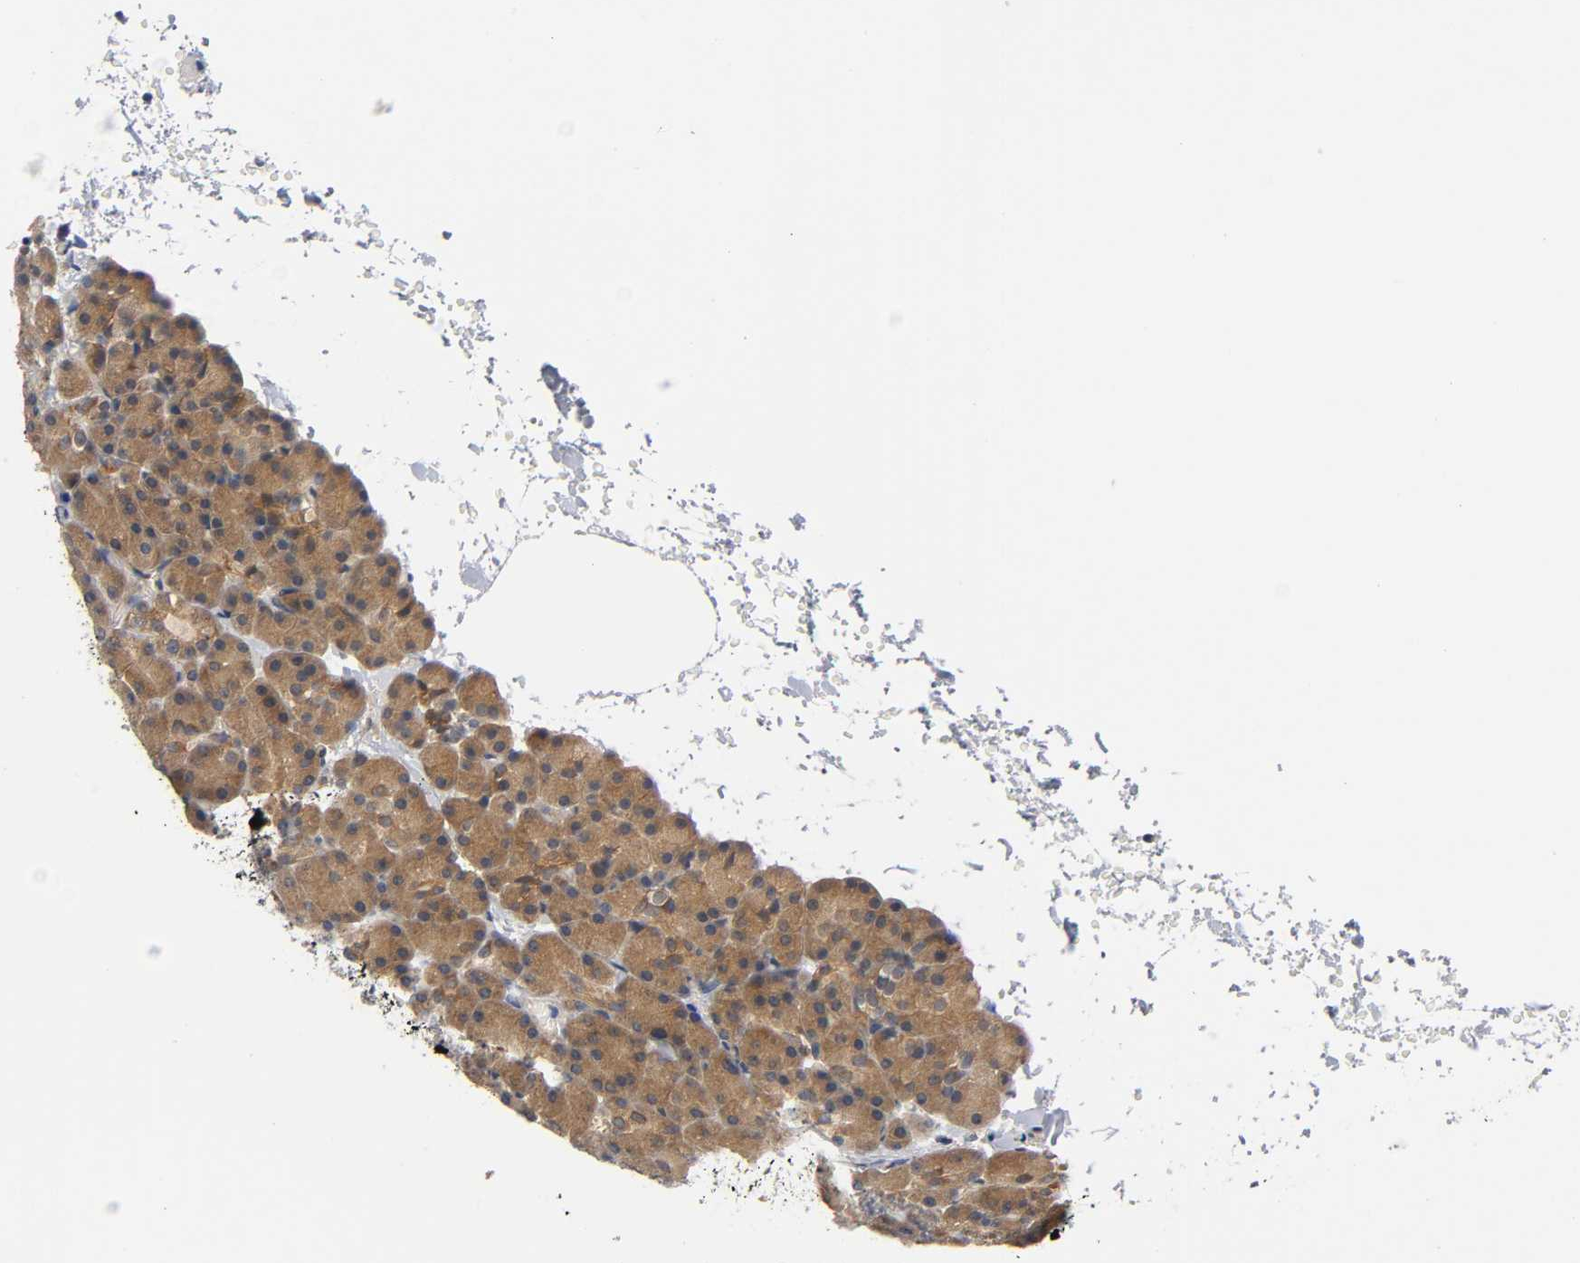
{"staining": {"intensity": "moderate", "quantity": ">75%", "location": "cytoplasmic/membranous"}, "tissue": "pancreas", "cell_type": "Exocrine glandular cells", "image_type": "normal", "snomed": [{"axis": "morphology", "description": "Normal tissue, NOS"}, {"axis": "topography", "description": "Pancreas"}], "caption": "Protein staining displays moderate cytoplasmic/membranous staining in approximately >75% of exocrine glandular cells in benign pancreas. The staining is performed using DAB brown chromogen to label protein expression. The nuclei are counter-stained blue using hematoxylin.", "gene": "FYN", "patient": {"sex": "female", "age": 43}}